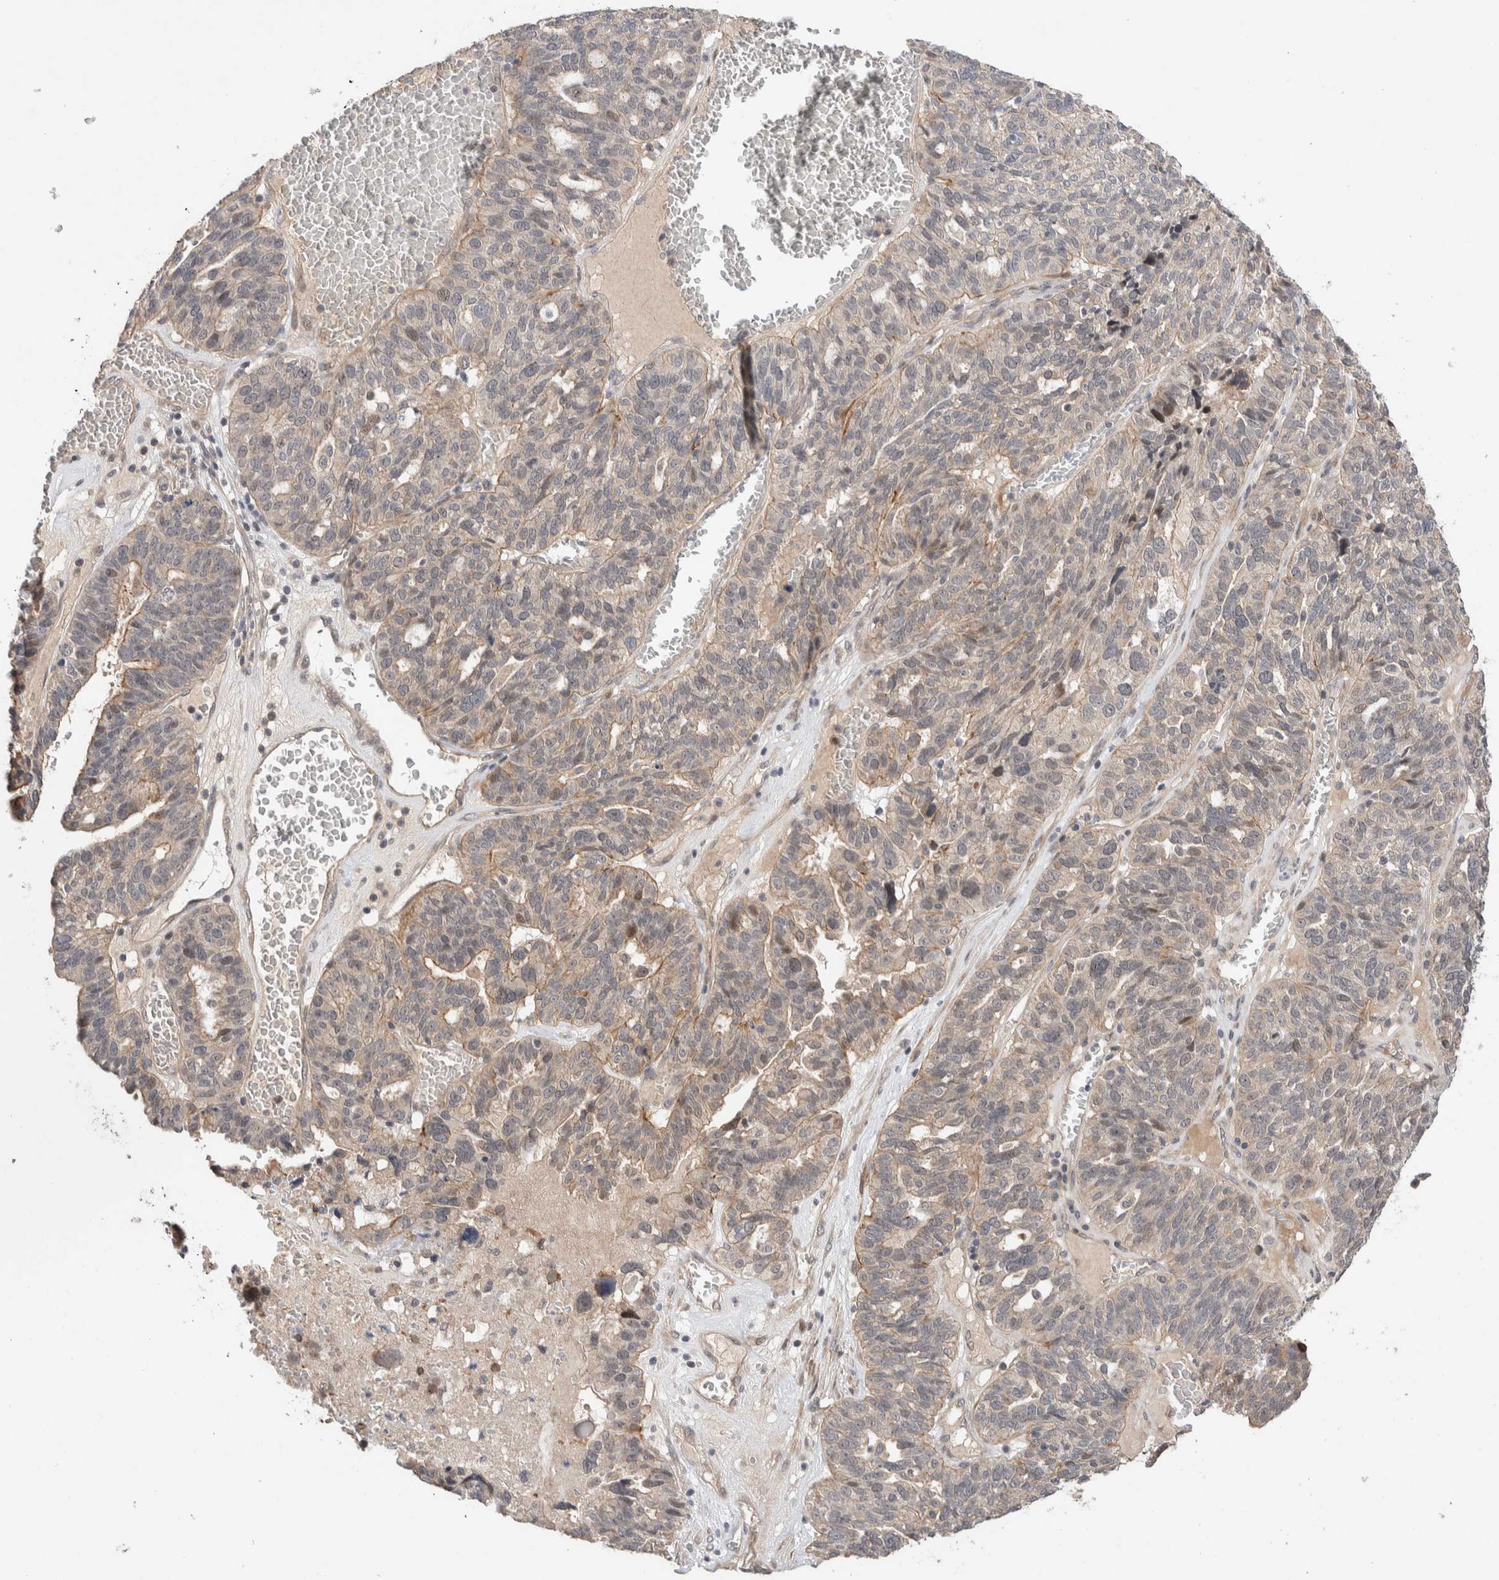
{"staining": {"intensity": "weak", "quantity": "25%-75%", "location": "cytoplasmic/membranous"}, "tissue": "ovarian cancer", "cell_type": "Tumor cells", "image_type": "cancer", "snomed": [{"axis": "morphology", "description": "Cystadenocarcinoma, serous, NOS"}, {"axis": "topography", "description": "Ovary"}], "caption": "IHC of human ovarian serous cystadenocarcinoma demonstrates low levels of weak cytoplasmic/membranous staining in about 25%-75% of tumor cells. (IHC, brightfield microscopy, high magnification).", "gene": "PRDM15", "patient": {"sex": "female", "age": 59}}